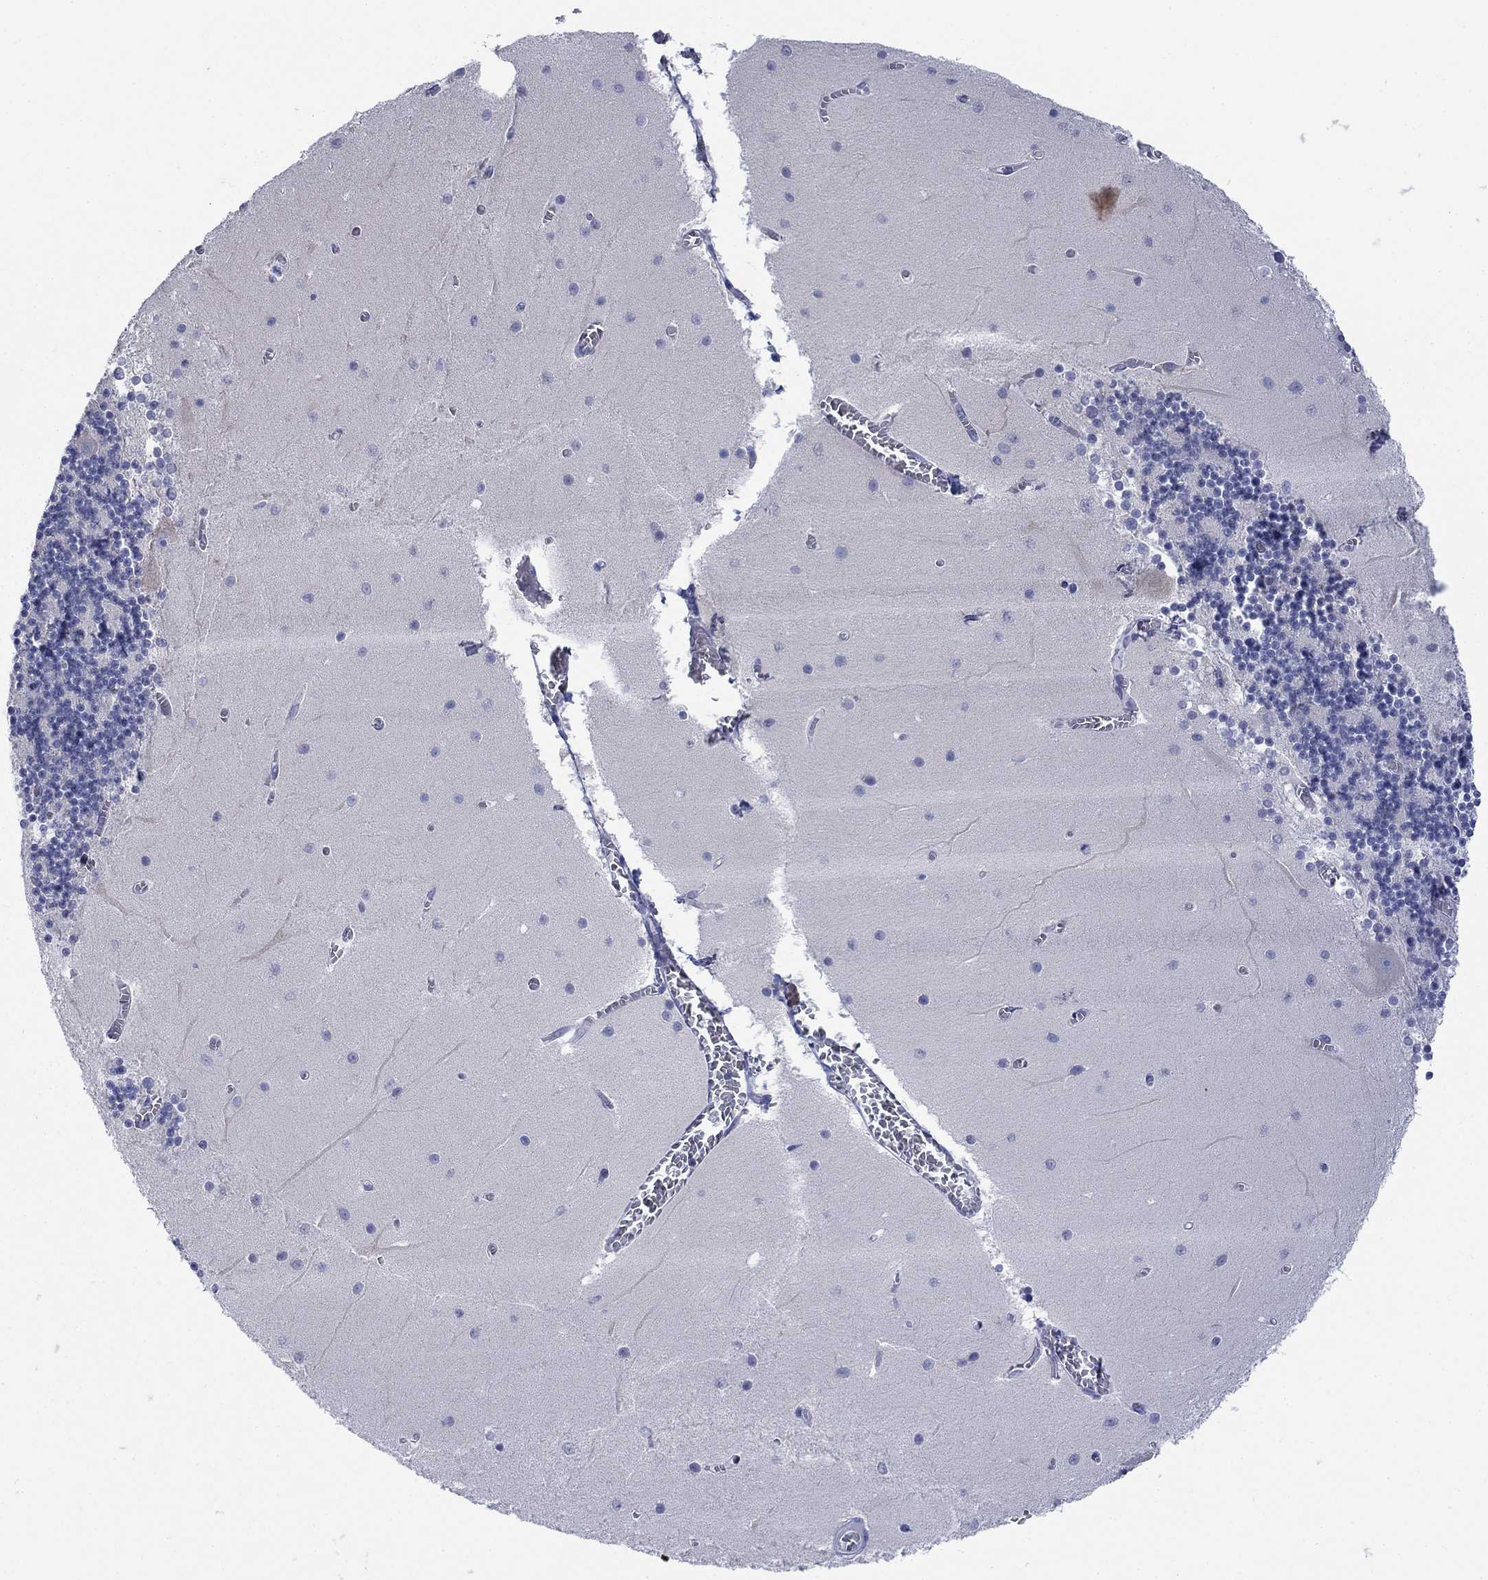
{"staining": {"intensity": "negative", "quantity": "none", "location": "none"}, "tissue": "cerebellum", "cell_type": "Cells in granular layer", "image_type": "normal", "snomed": [{"axis": "morphology", "description": "Normal tissue, NOS"}, {"axis": "topography", "description": "Cerebellum"}], "caption": "The micrograph demonstrates no significant positivity in cells in granular layer of cerebellum.", "gene": "IGF2BP3", "patient": {"sex": "female", "age": 28}}